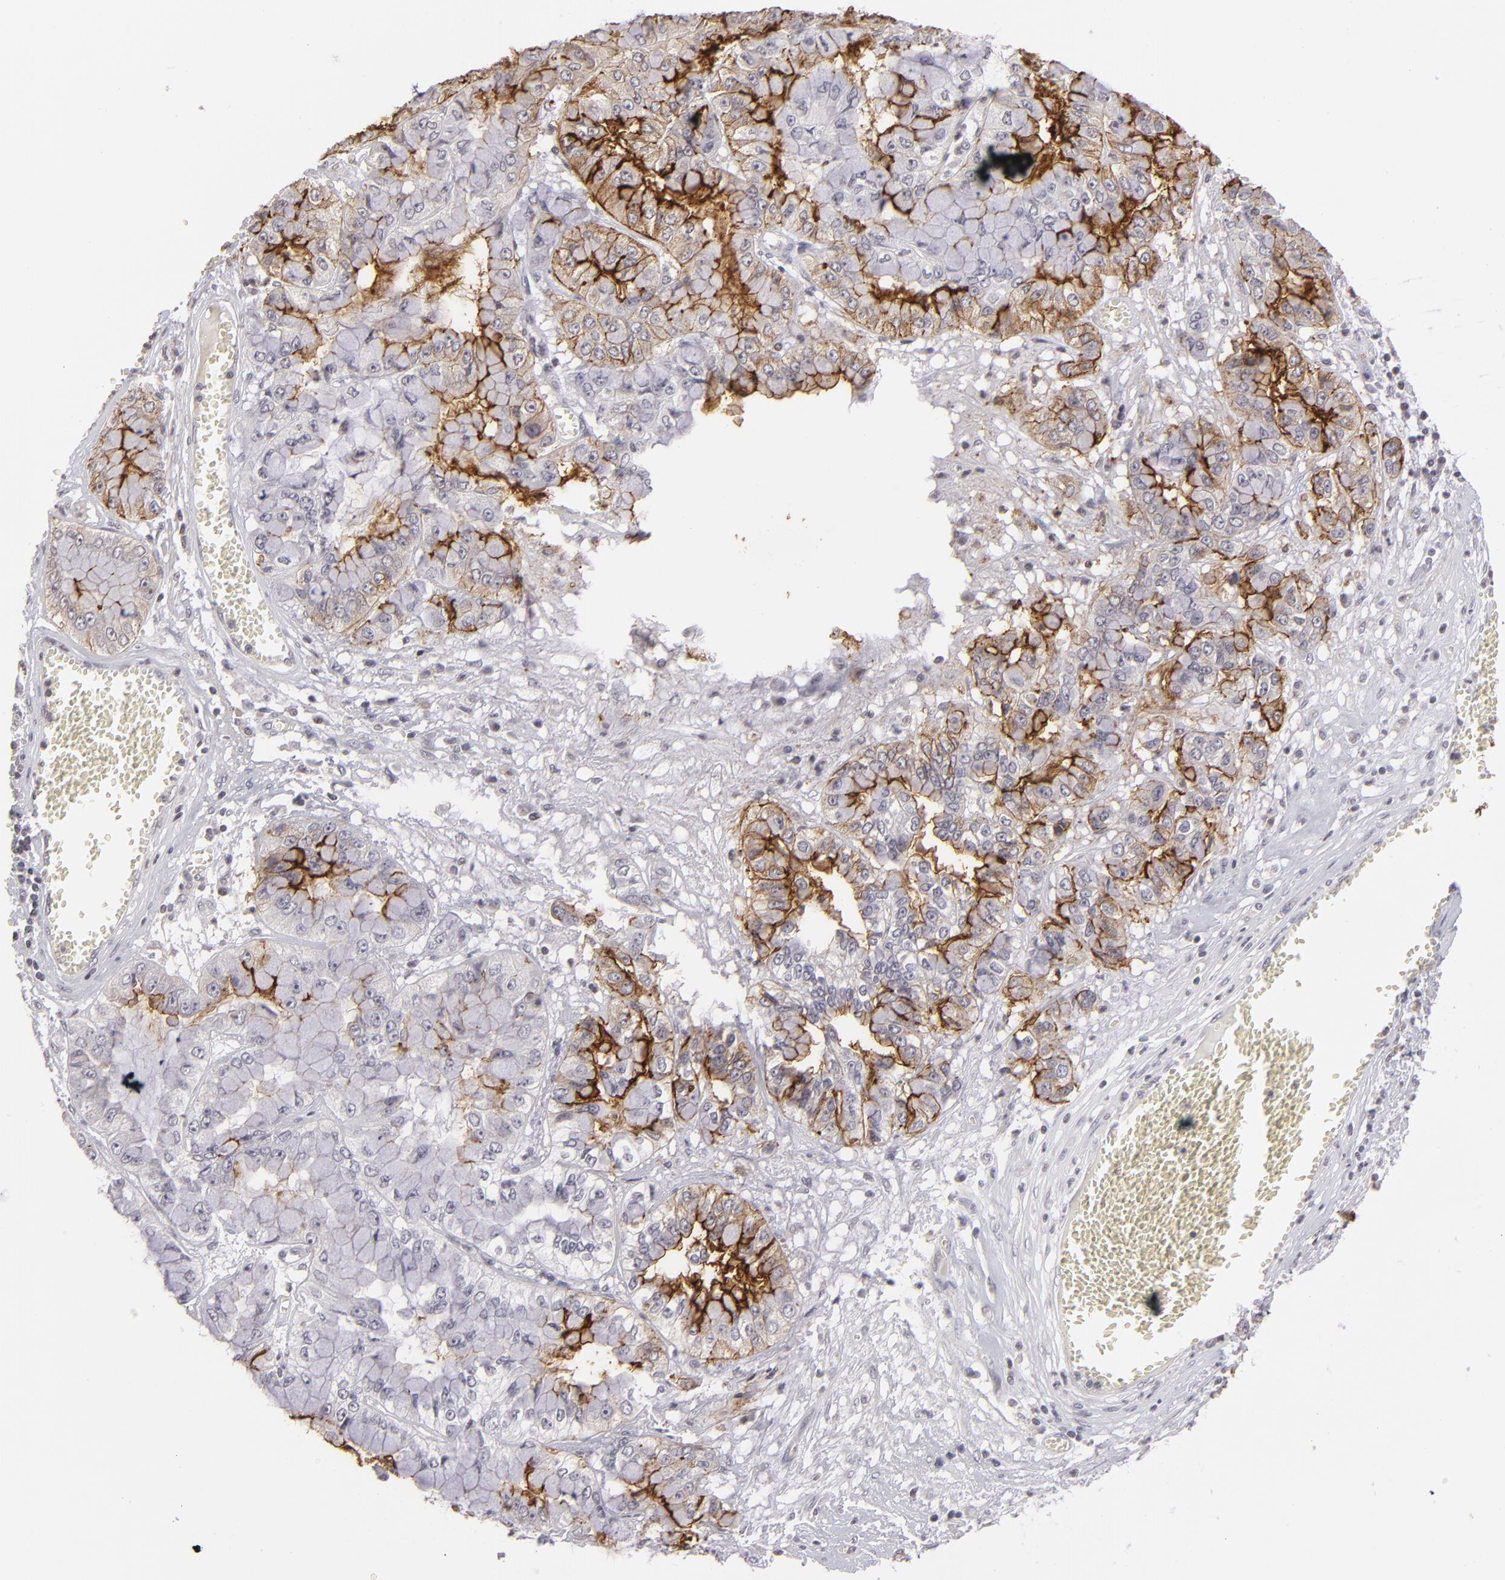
{"staining": {"intensity": "strong", "quantity": "25%-75%", "location": "cytoplasmic/membranous"}, "tissue": "liver cancer", "cell_type": "Tumor cells", "image_type": "cancer", "snomed": [{"axis": "morphology", "description": "Cholangiocarcinoma"}, {"axis": "topography", "description": "Liver"}], "caption": "There is high levels of strong cytoplasmic/membranous positivity in tumor cells of liver cholangiocarcinoma, as demonstrated by immunohistochemical staining (brown color).", "gene": "CLDN2", "patient": {"sex": "female", "age": 79}}